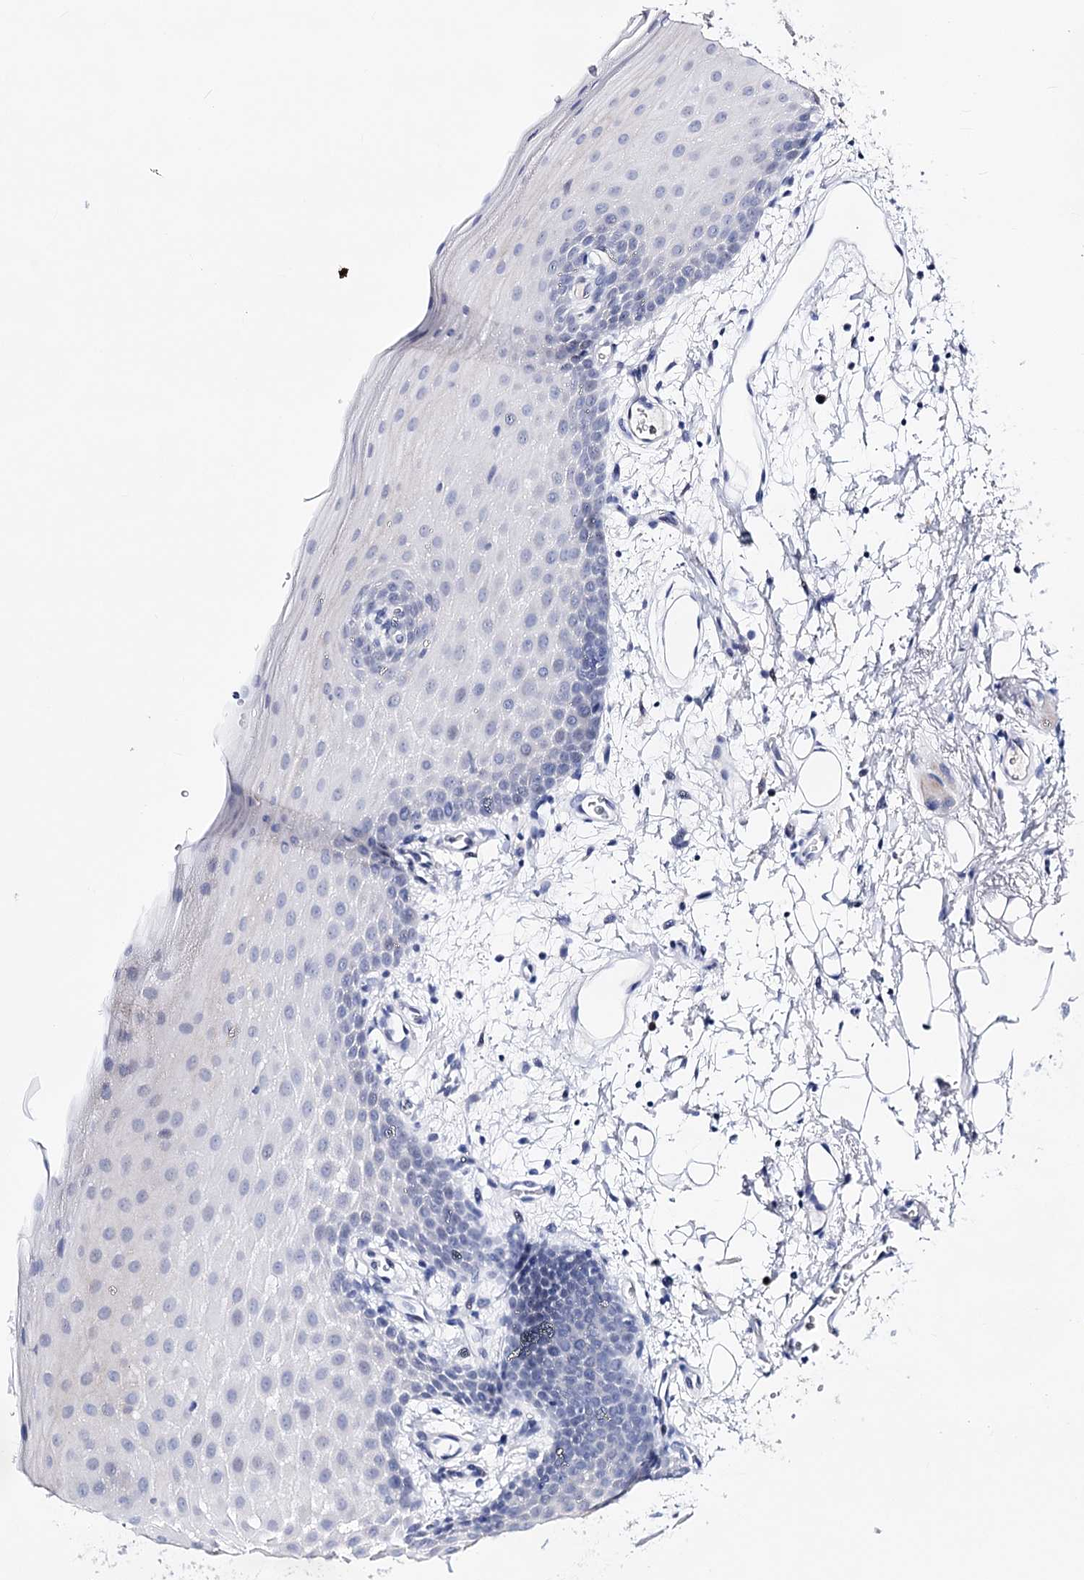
{"staining": {"intensity": "negative", "quantity": "none", "location": "none"}, "tissue": "oral mucosa", "cell_type": "Squamous epithelial cells", "image_type": "normal", "snomed": [{"axis": "morphology", "description": "Normal tissue, NOS"}, {"axis": "topography", "description": "Oral tissue"}], "caption": "The histopathology image displays no significant staining in squamous epithelial cells of oral mucosa.", "gene": "PCGF5", "patient": {"sex": "male", "age": 68}}